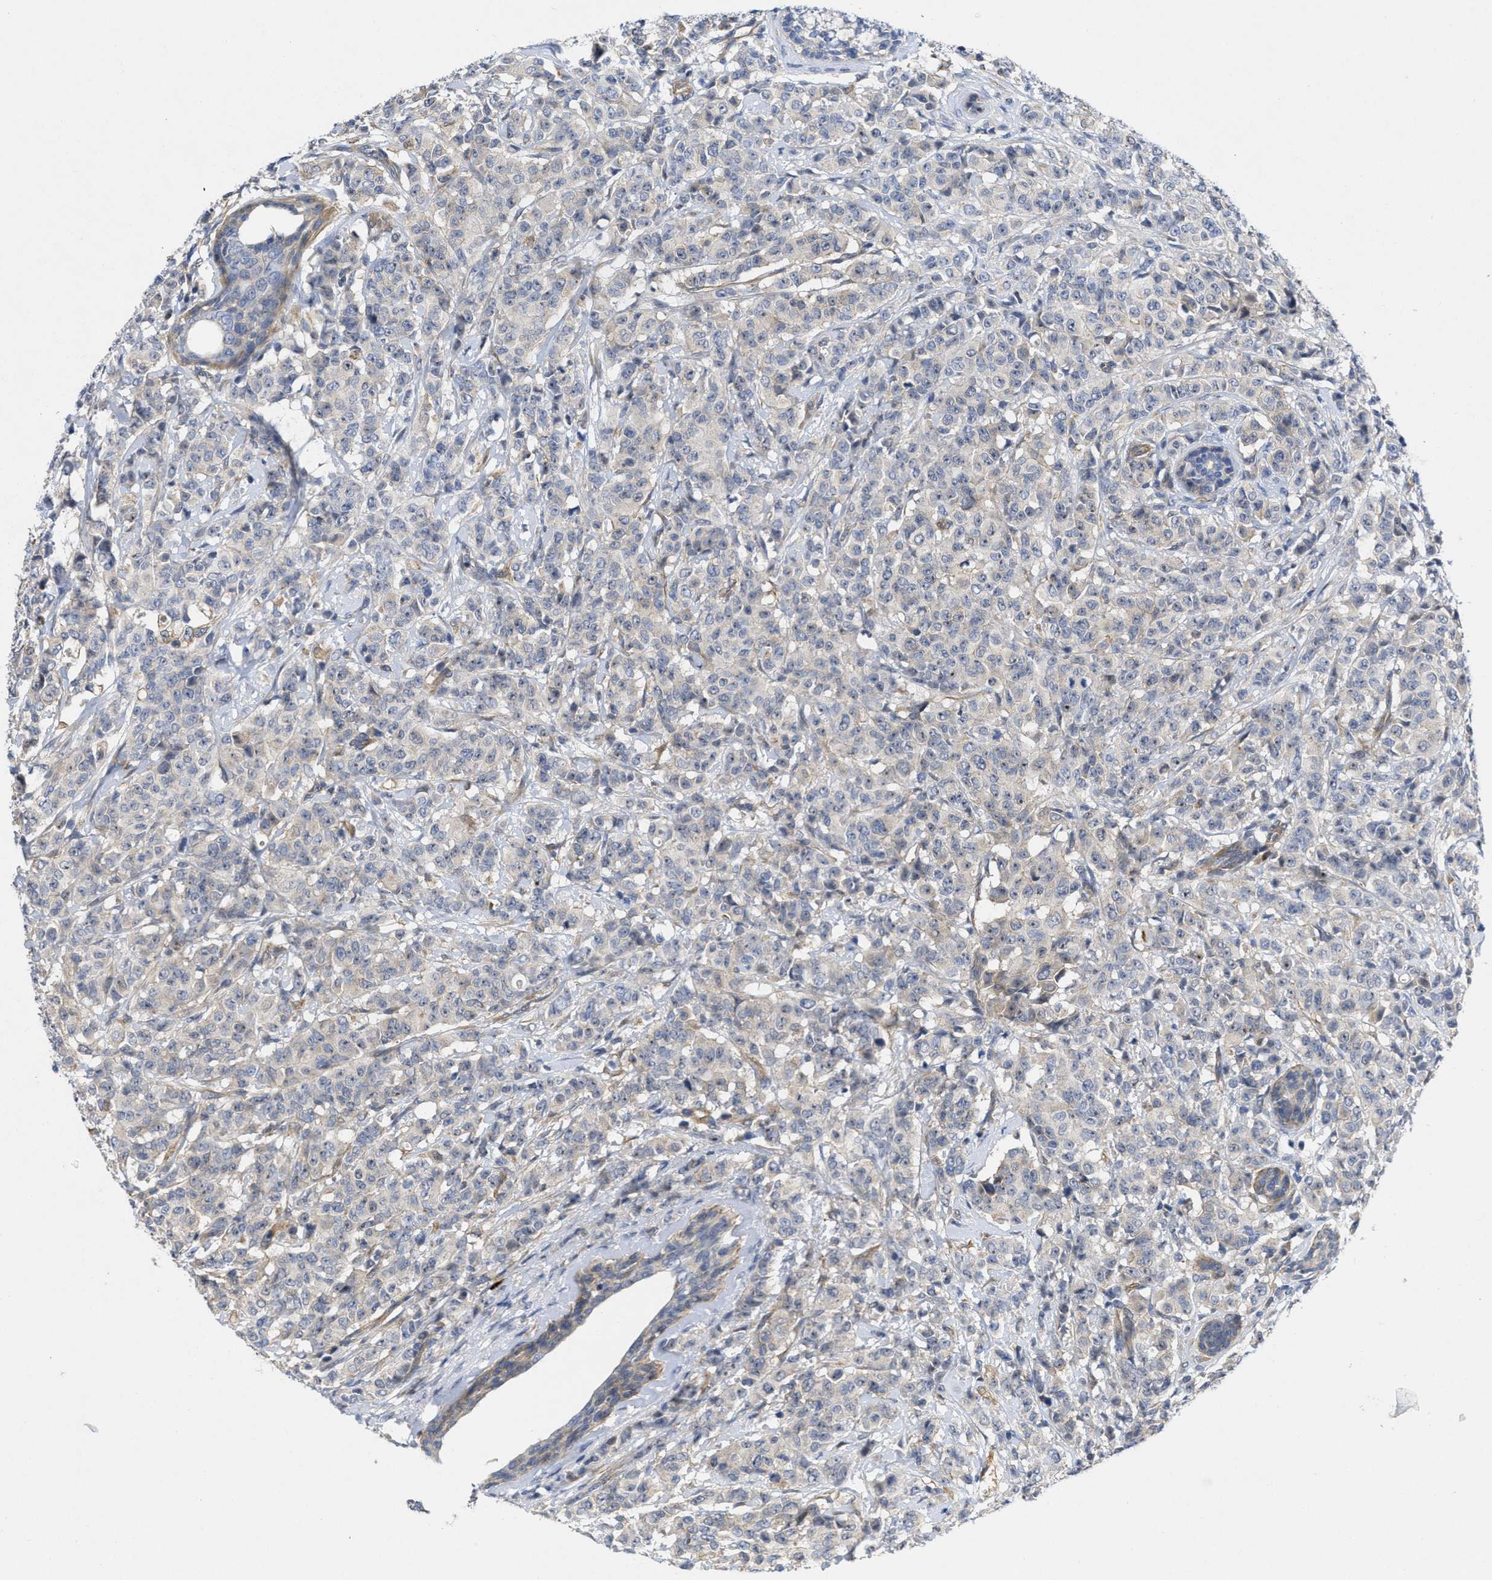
{"staining": {"intensity": "negative", "quantity": "none", "location": "none"}, "tissue": "breast cancer", "cell_type": "Tumor cells", "image_type": "cancer", "snomed": [{"axis": "morphology", "description": "Normal tissue, NOS"}, {"axis": "morphology", "description": "Duct carcinoma"}, {"axis": "topography", "description": "Breast"}], "caption": "Immunohistochemical staining of human breast invasive ductal carcinoma reveals no significant staining in tumor cells.", "gene": "ARHGEF26", "patient": {"sex": "female", "age": 40}}